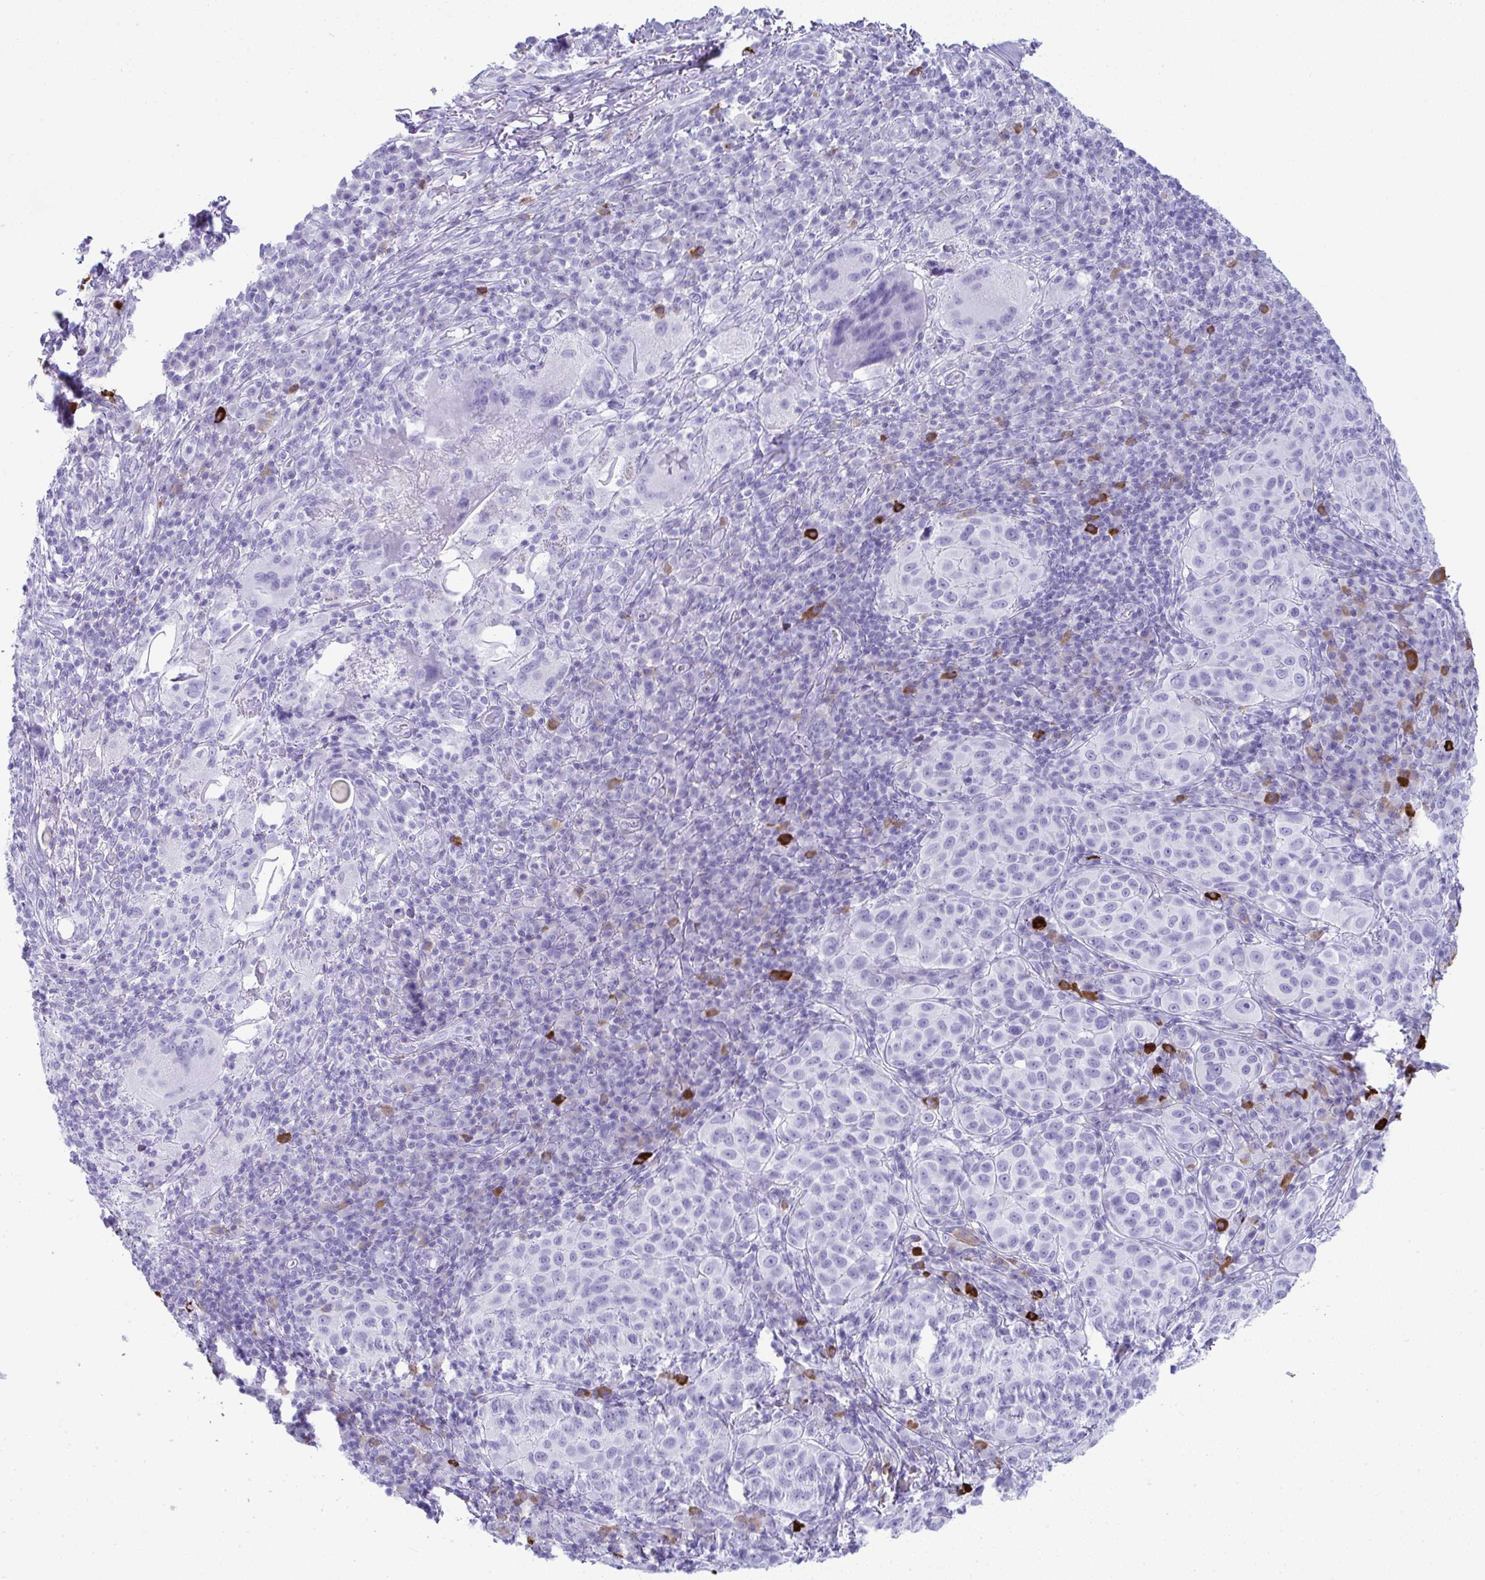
{"staining": {"intensity": "negative", "quantity": "none", "location": "none"}, "tissue": "melanoma", "cell_type": "Tumor cells", "image_type": "cancer", "snomed": [{"axis": "morphology", "description": "Malignant melanoma, NOS"}, {"axis": "topography", "description": "Skin"}], "caption": "This is an immunohistochemistry histopathology image of human melanoma. There is no positivity in tumor cells.", "gene": "JCHAIN", "patient": {"sex": "male", "age": 38}}